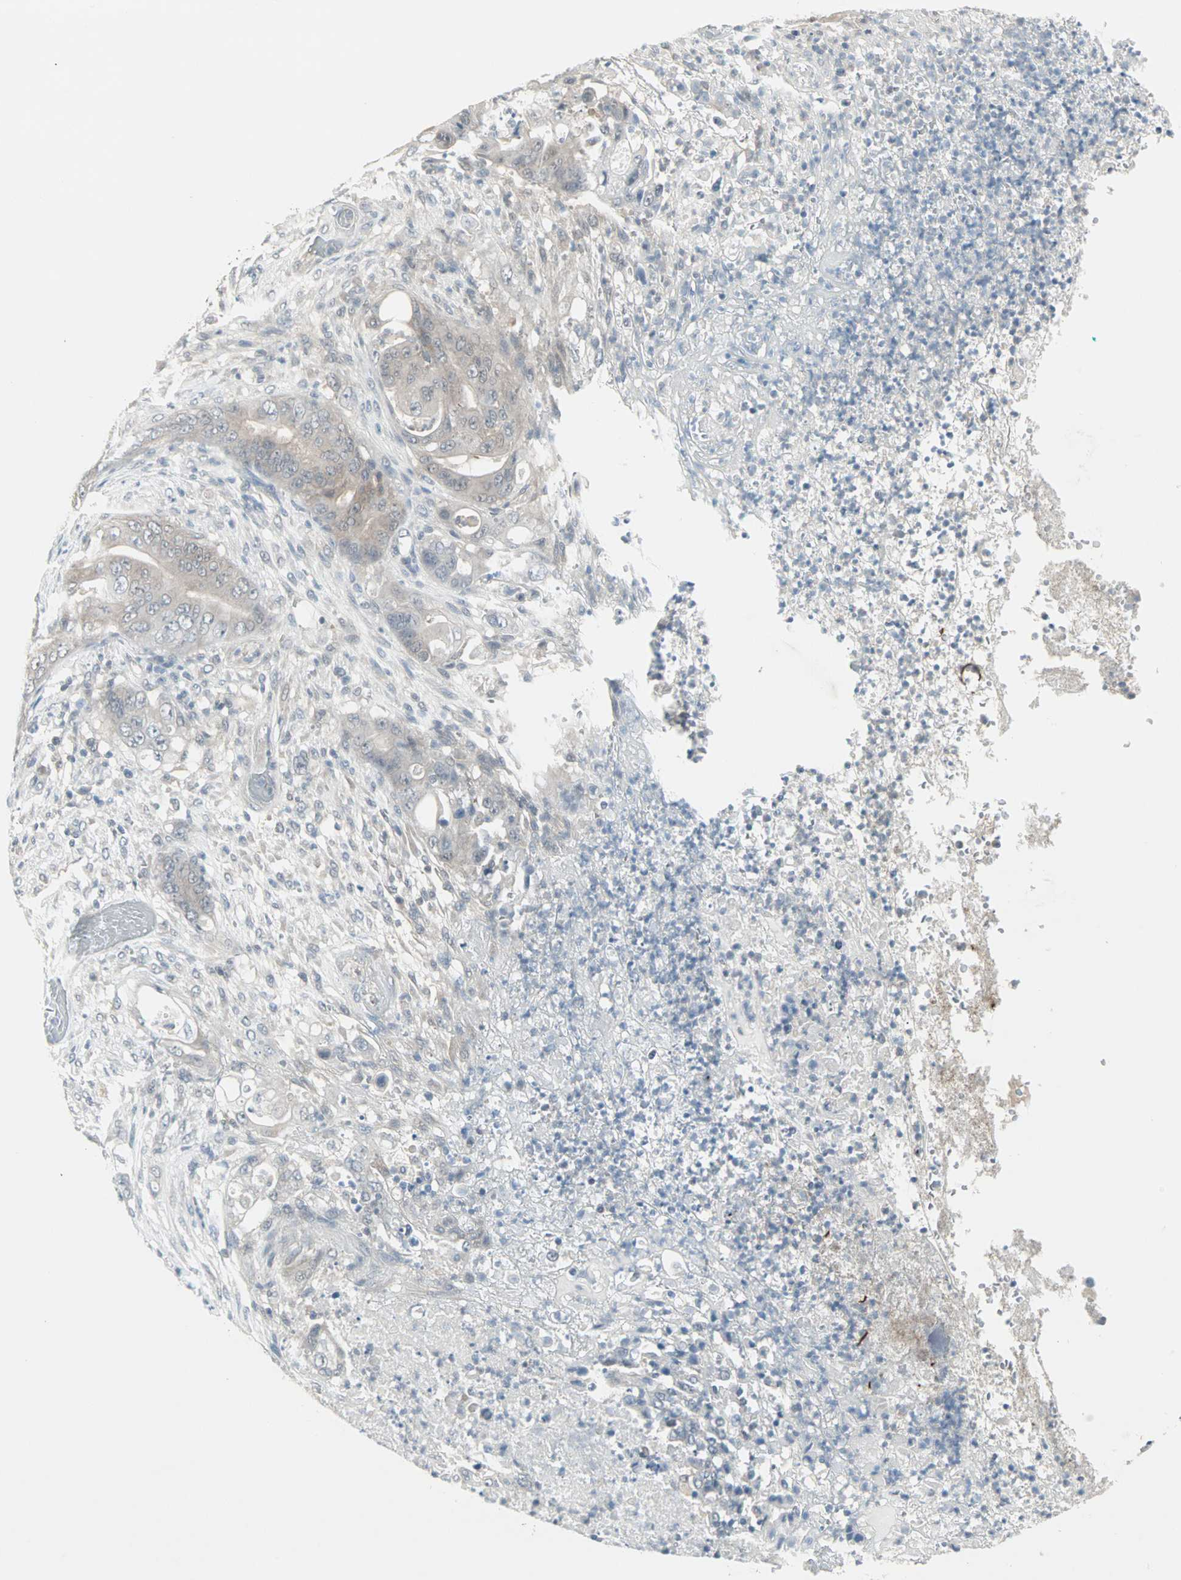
{"staining": {"intensity": "weak", "quantity": "25%-75%", "location": "cytoplasmic/membranous"}, "tissue": "stomach cancer", "cell_type": "Tumor cells", "image_type": "cancer", "snomed": [{"axis": "morphology", "description": "Adenocarcinoma, NOS"}, {"axis": "topography", "description": "Stomach"}], "caption": "Adenocarcinoma (stomach) stained with a brown dye displays weak cytoplasmic/membranous positive staining in approximately 25%-75% of tumor cells.", "gene": "PTPA", "patient": {"sex": "female", "age": 73}}